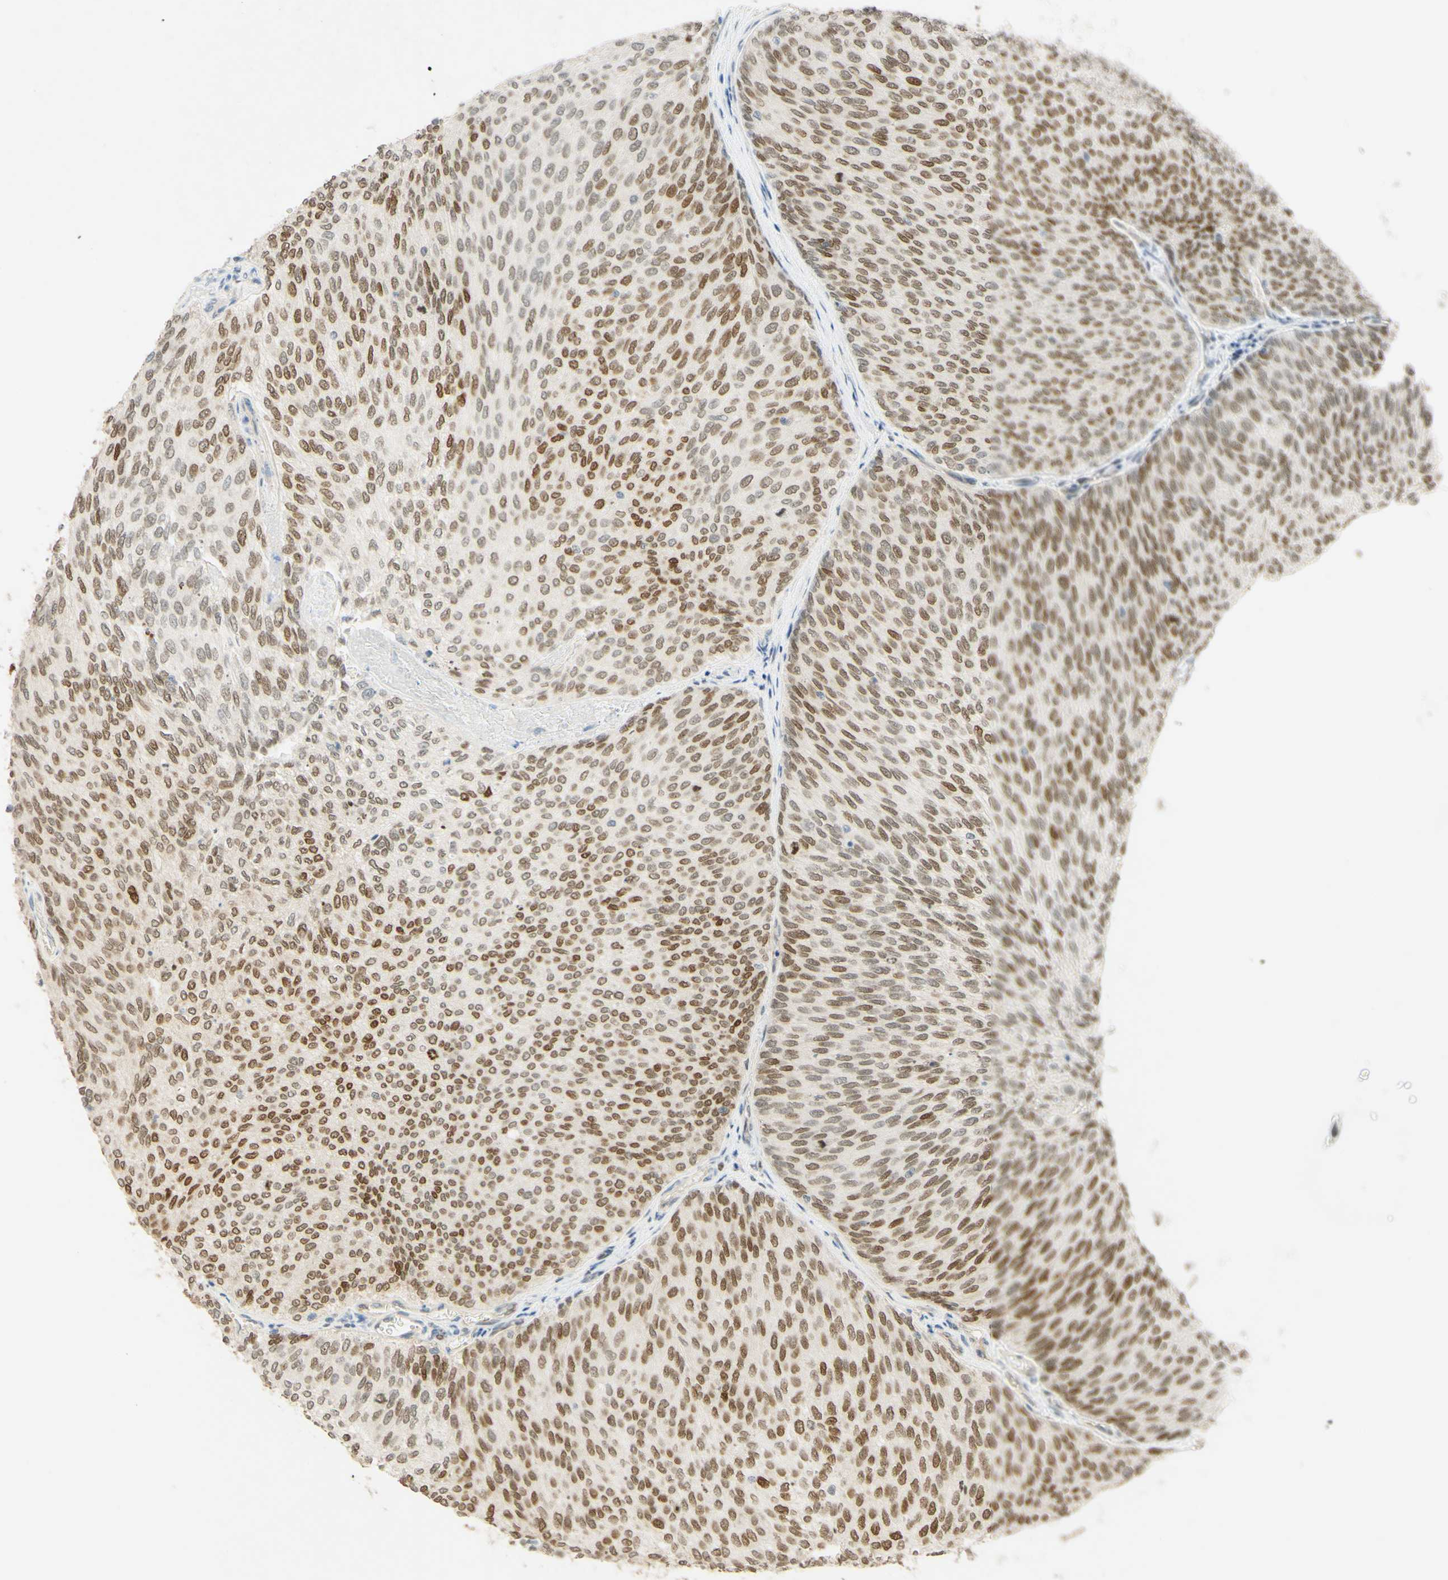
{"staining": {"intensity": "strong", "quantity": "25%-75%", "location": "nuclear"}, "tissue": "urothelial cancer", "cell_type": "Tumor cells", "image_type": "cancer", "snomed": [{"axis": "morphology", "description": "Urothelial carcinoma, Low grade"}, {"axis": "topography", "description": "Urinary bladder"}], "caption": "Immunohistochemistry (IHC) histopathology image of low-grade urothelial carcinoma stained for a protein (brown), which displays high levels of strong nuclear staining in about 25%-75% of tumor cells.", "gene": "POLB", "patient": {"sex": "female", "age": 79}}